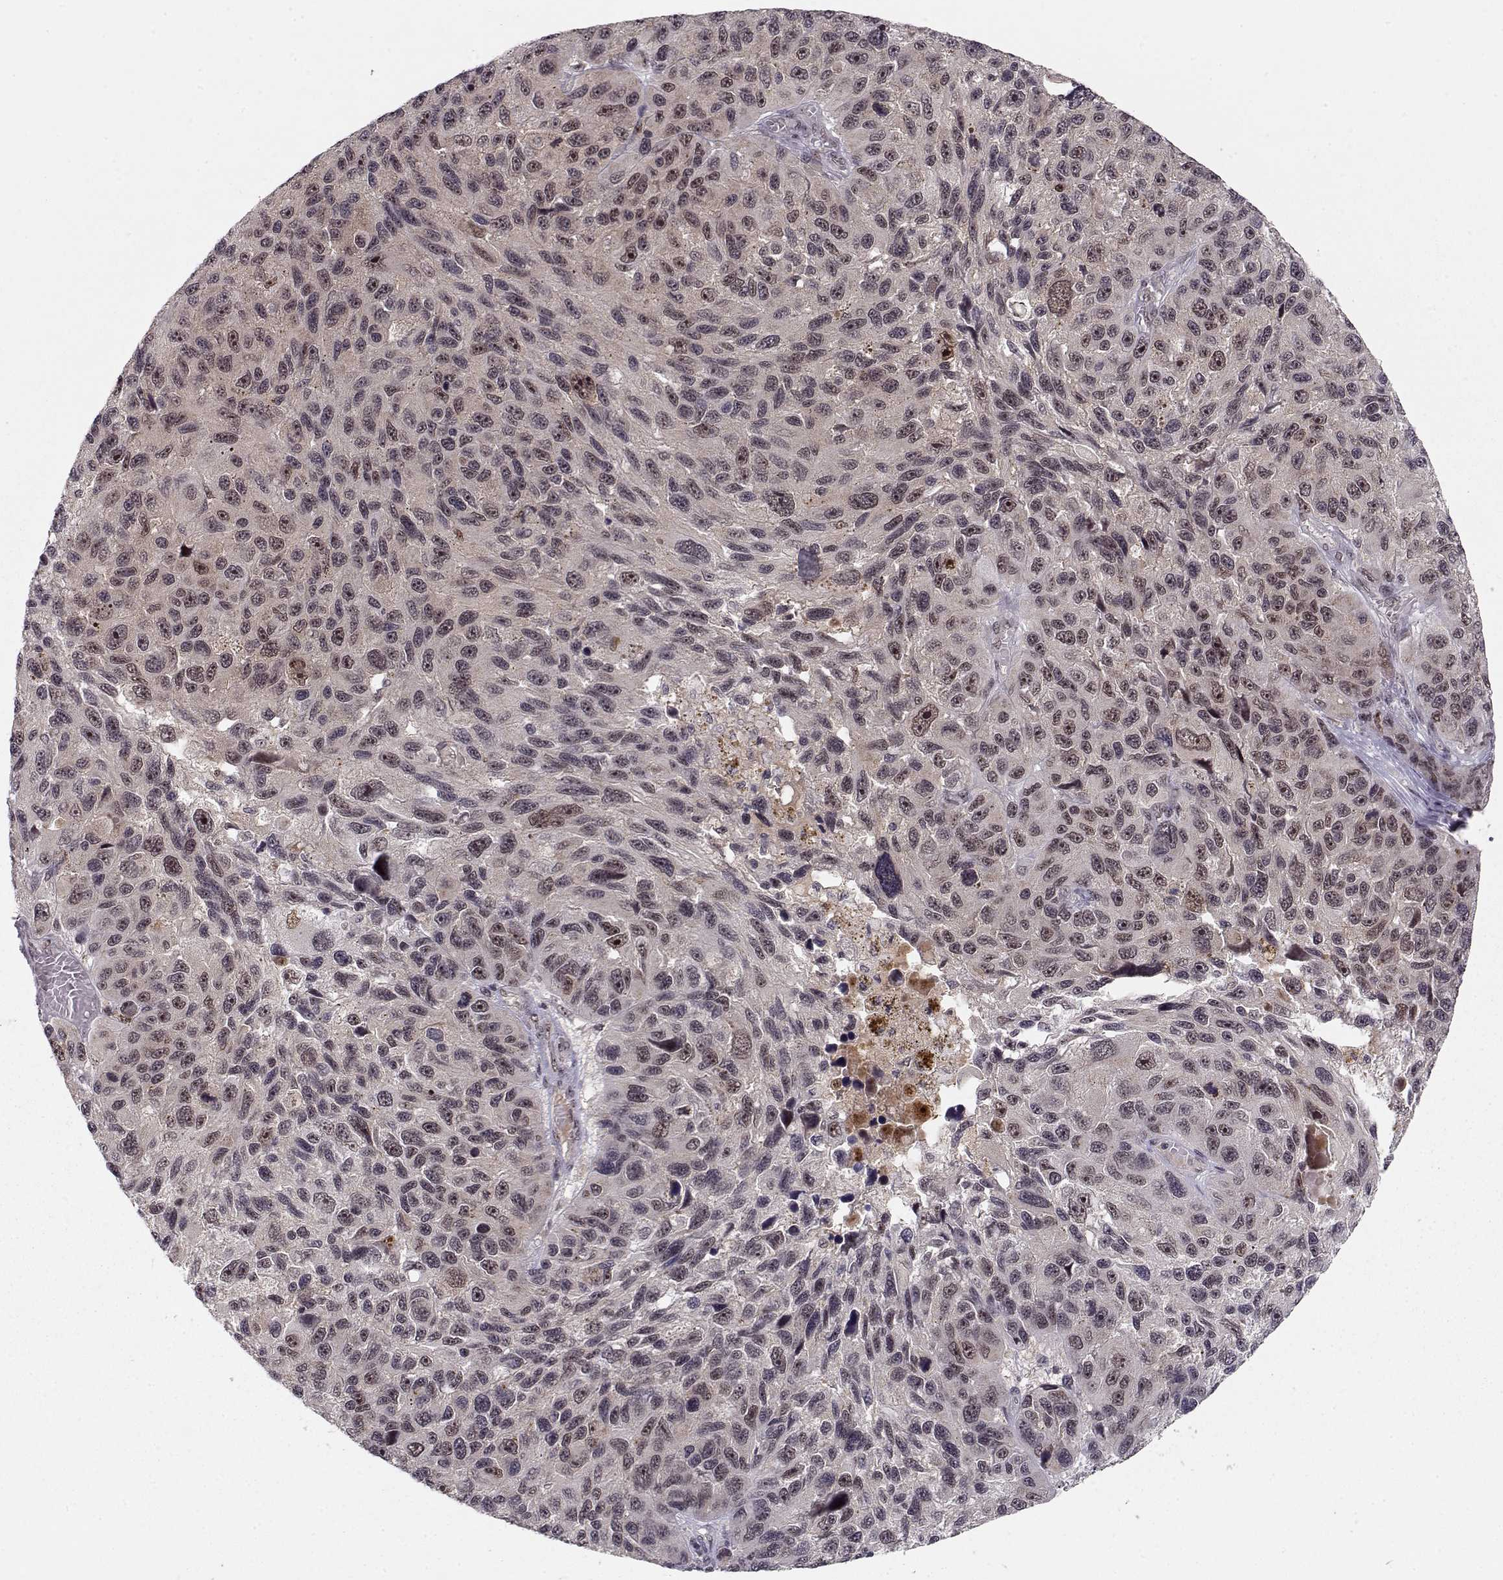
{"staining": {"intensity": "weak", "quantity": "<25%", "location": "nuclear"}, "tissue": "melanoma", "cell_type": "Tumor cells", "image_type": "cancer", "snomed": [{"axis": "morphology", "description": "Malignant melanoma, NOS"}, {"axis": "topography", "description": "Skin"}], "caption": "An immunohistochemistry (IHC) photomicrograph of melanoma is shown. There is no staining in tumor cells of melanoma. (Brightfield microscopy of DAB (3,3'-diaminobenzidine) immunohistochemistry (IHC) at high magnification).", "gene": "CSNK2A1", "patient": {"sex": "male", "age": 53}}